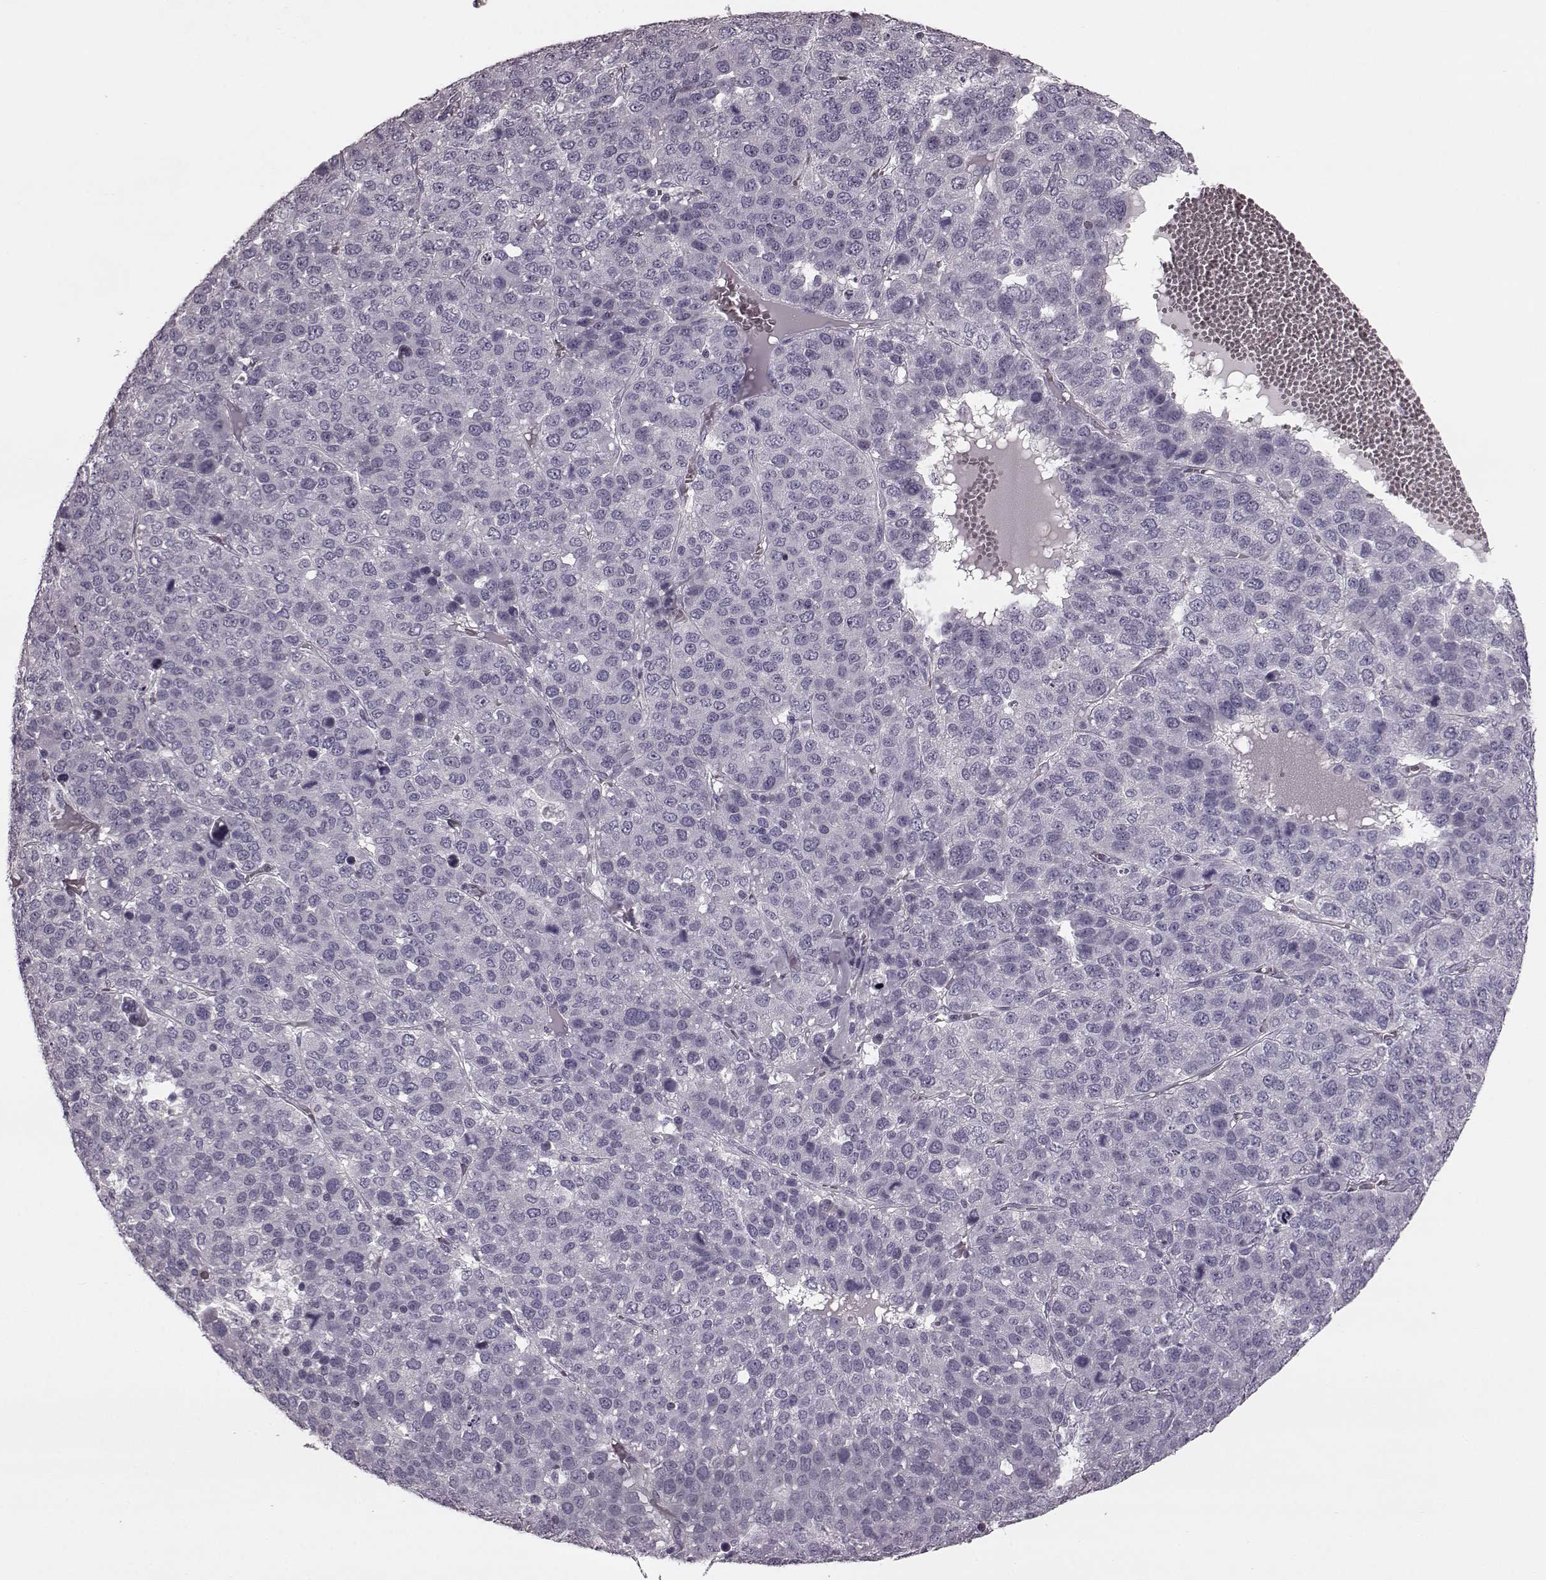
{"staining": {"intensity": "negative", "quantity": "none", "location": "none"}, "tissue": "liver cancer", "cell_type": "Tumor cells", "image_type": "cancer", "snomed": [{"axis": "morphology", "description": "Carcinoma, Hepatocellular, NOS"}, {"axis": "topography", "description": "Liver"}], "caption": "Hepatocellular carcinoma (liver) was stained to show a protein in brown. There is no significant expression in tumor cells.", "gene": "CST7", "patient": {"sex": "male", "age": 69}}